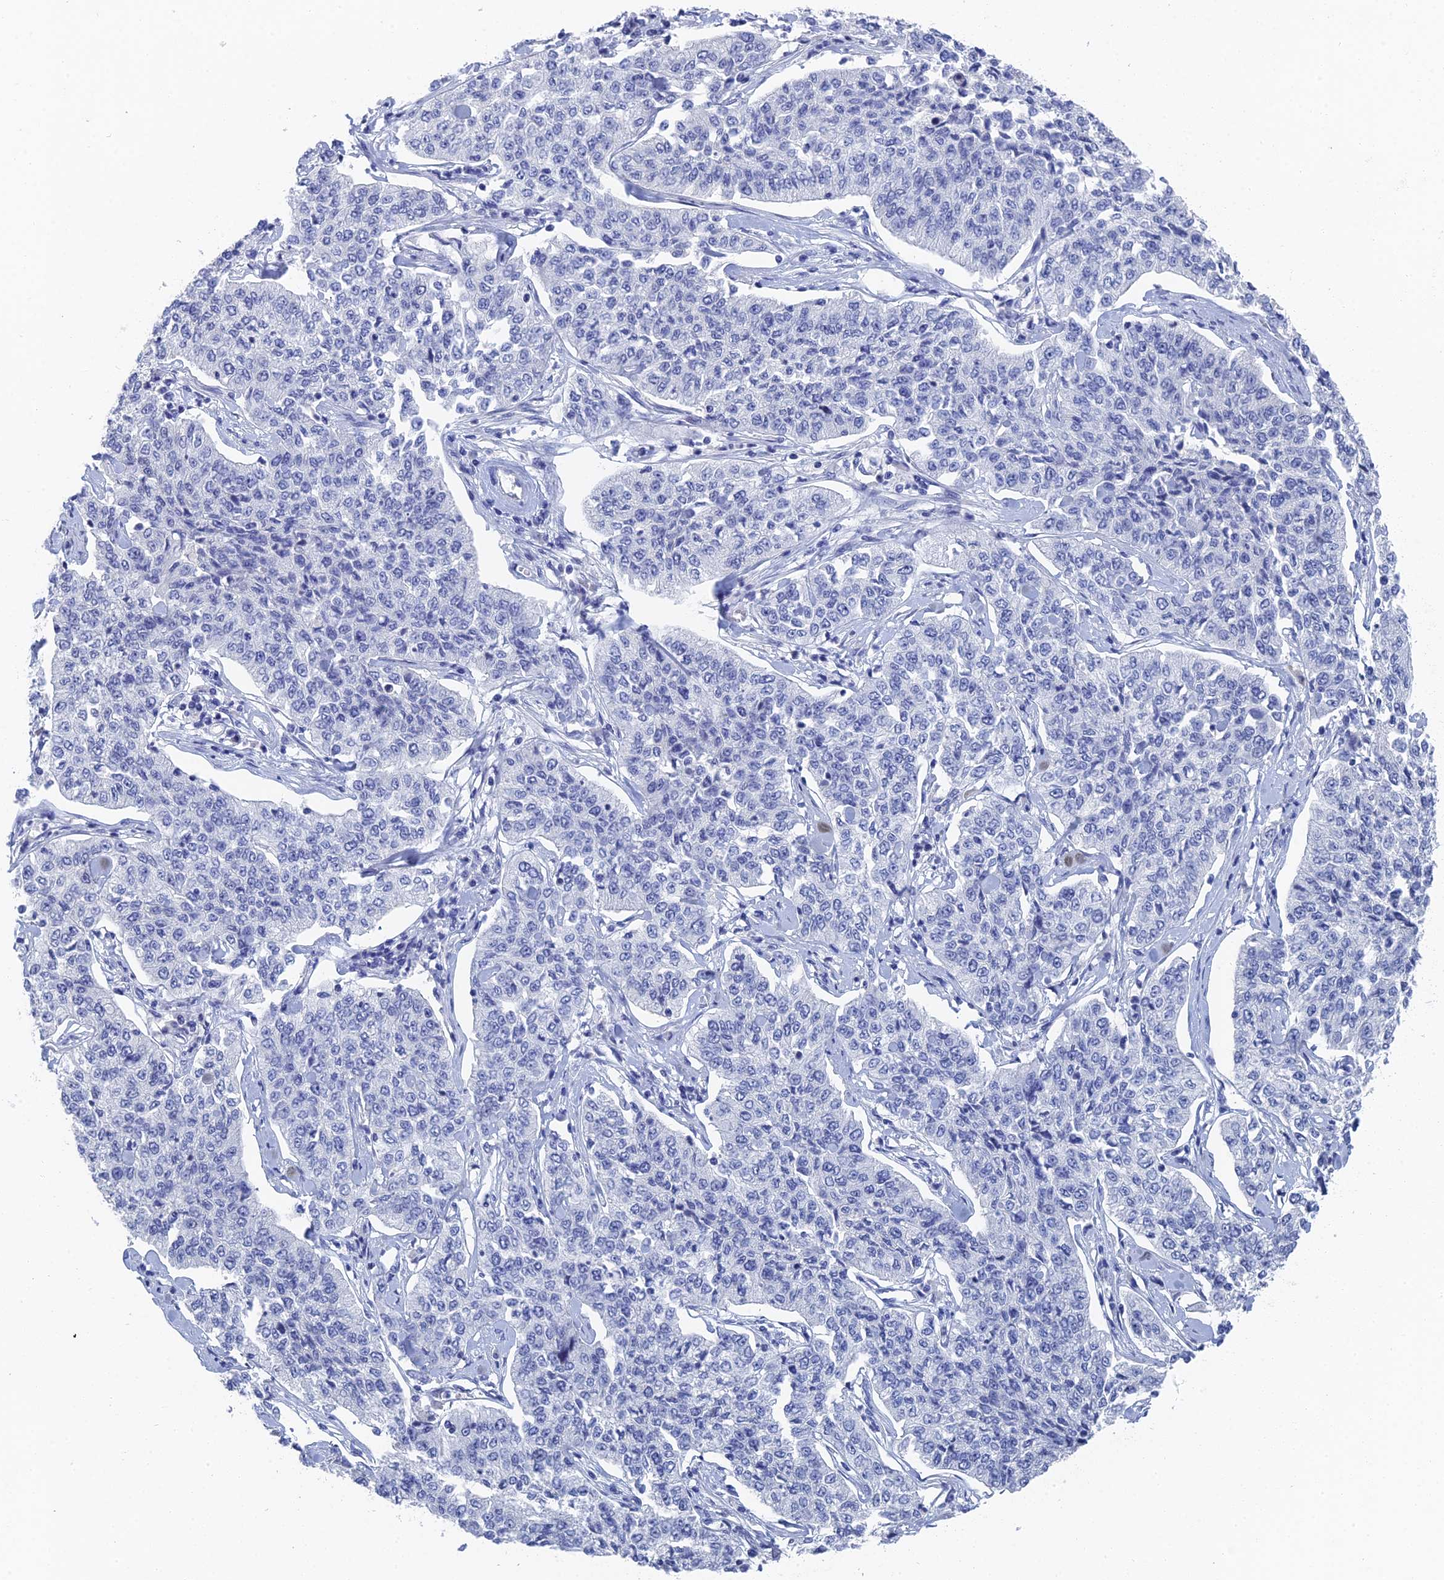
{"staining": {"intensity": "negative", "quantity": "none", "location": "none"}, "tissue": "cervical cancer", "cell_type": "Tumor cells", "image_type": "cancer", "snomed": [{"axis": "morphology", "description": "Squamous cell carcinoma, NOS"}, {"axis": "topography", "description": "Cervix"}], "caption": "Cervical squamous cell carcinoma was stained to show a protein in brown. There is no significant positivity in tumor cells.", "gene": "GFAP", "patient": {"sex": "female", "age": 35}}